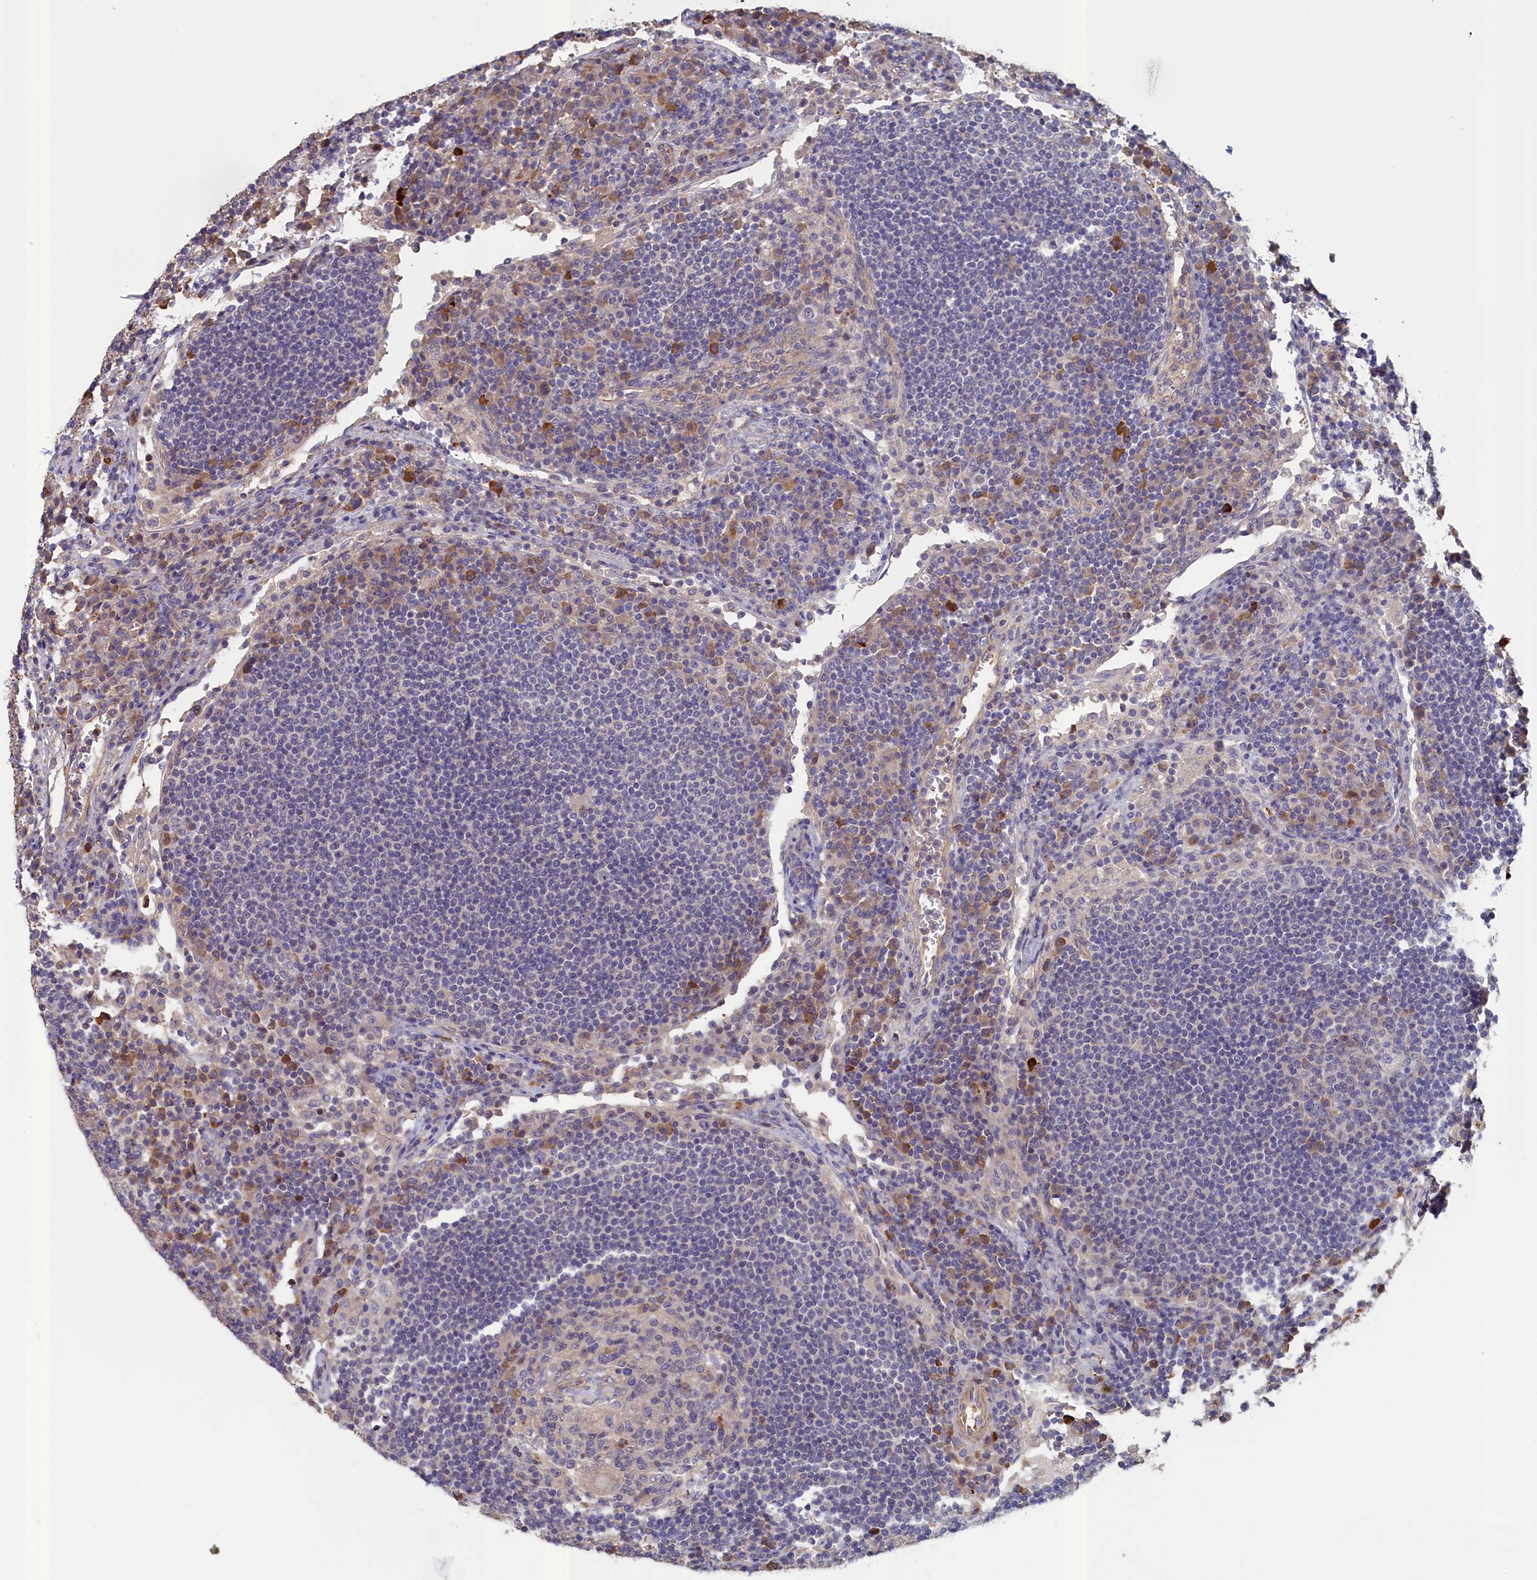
{"staining": {"intensity": "negative", "quantity": "none", "location": "none"}, "tissue": "lymph node", "cell_type": "Germinal center cells", "image_type": "normal", "snomed": [{"axis": "morphology", "description": "Normal tissue, NOS"}, {"axis": "topography", "description": "Lymph node"}], "caption": "DAB (3,3'-diaminobenzidine) immunohistochemical staining of unremarkable human lymph node reveals no significant staining in germinal center cells.", "gene": "ANKRD2", "patient": {"sex": "female", "age": 53}}